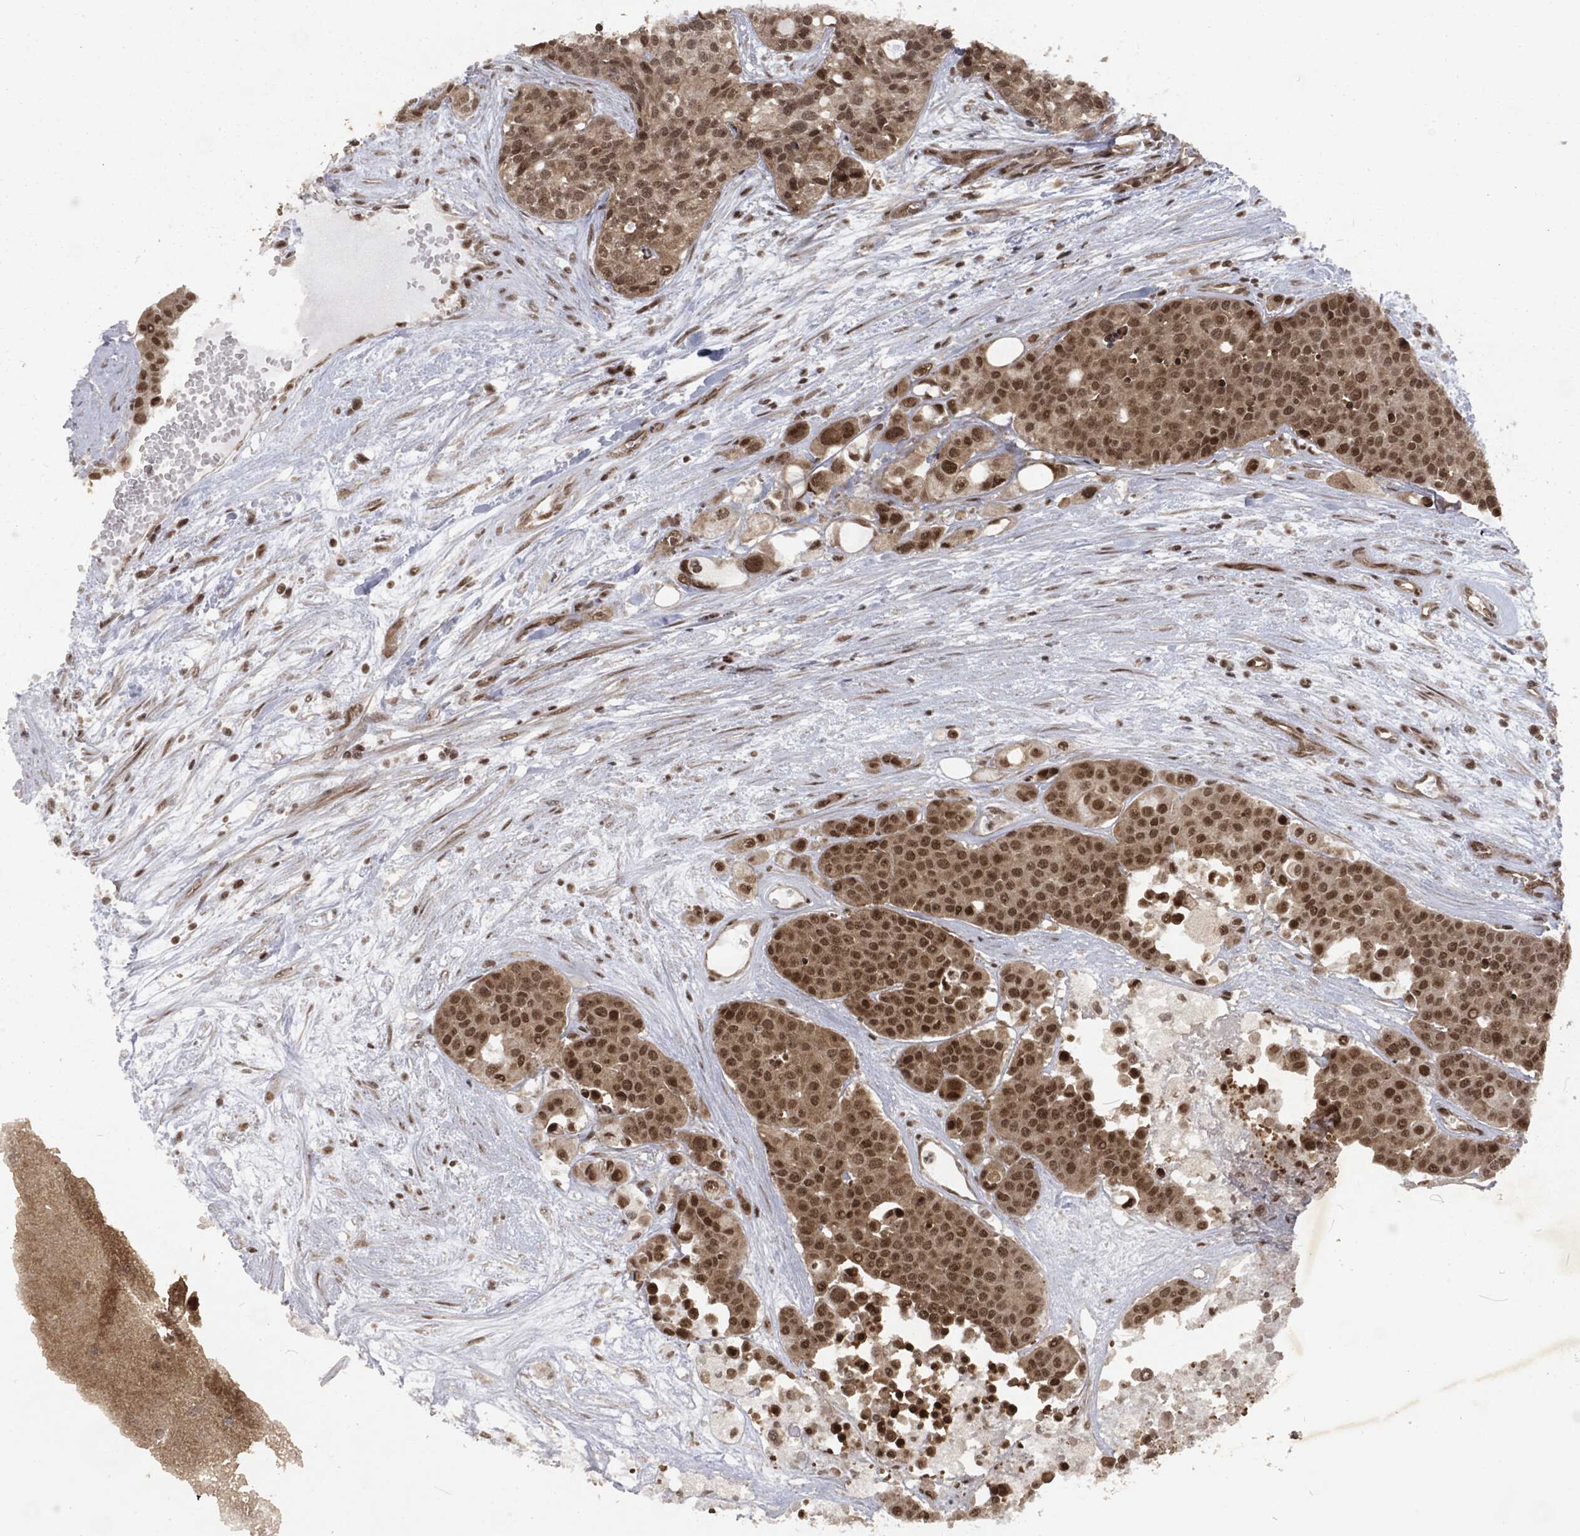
{"staining": {"intensity": "moderate", "quantity": ">75%", "location": "cytoplasmic/membranous,nuclear"}, "tissue": "carcinoid", "cell_type": "Tumor cells", "image_type": "cancer", "snomed": [{"axis": "morphology", "description": "Carcinoid, malignant, NOS"}, {"axis": "topography", "description": "Colon"}], "caption": "IHC micrograph of human carcinoid (malignant) stained for a protein (brown), which exhibits medium levels of moderate cytoplasmic/membranous and nuclear expression in approximately >75% of tumor cells.", "gene": "NGRN", "patient": {"sex": "male", "age": 81}}